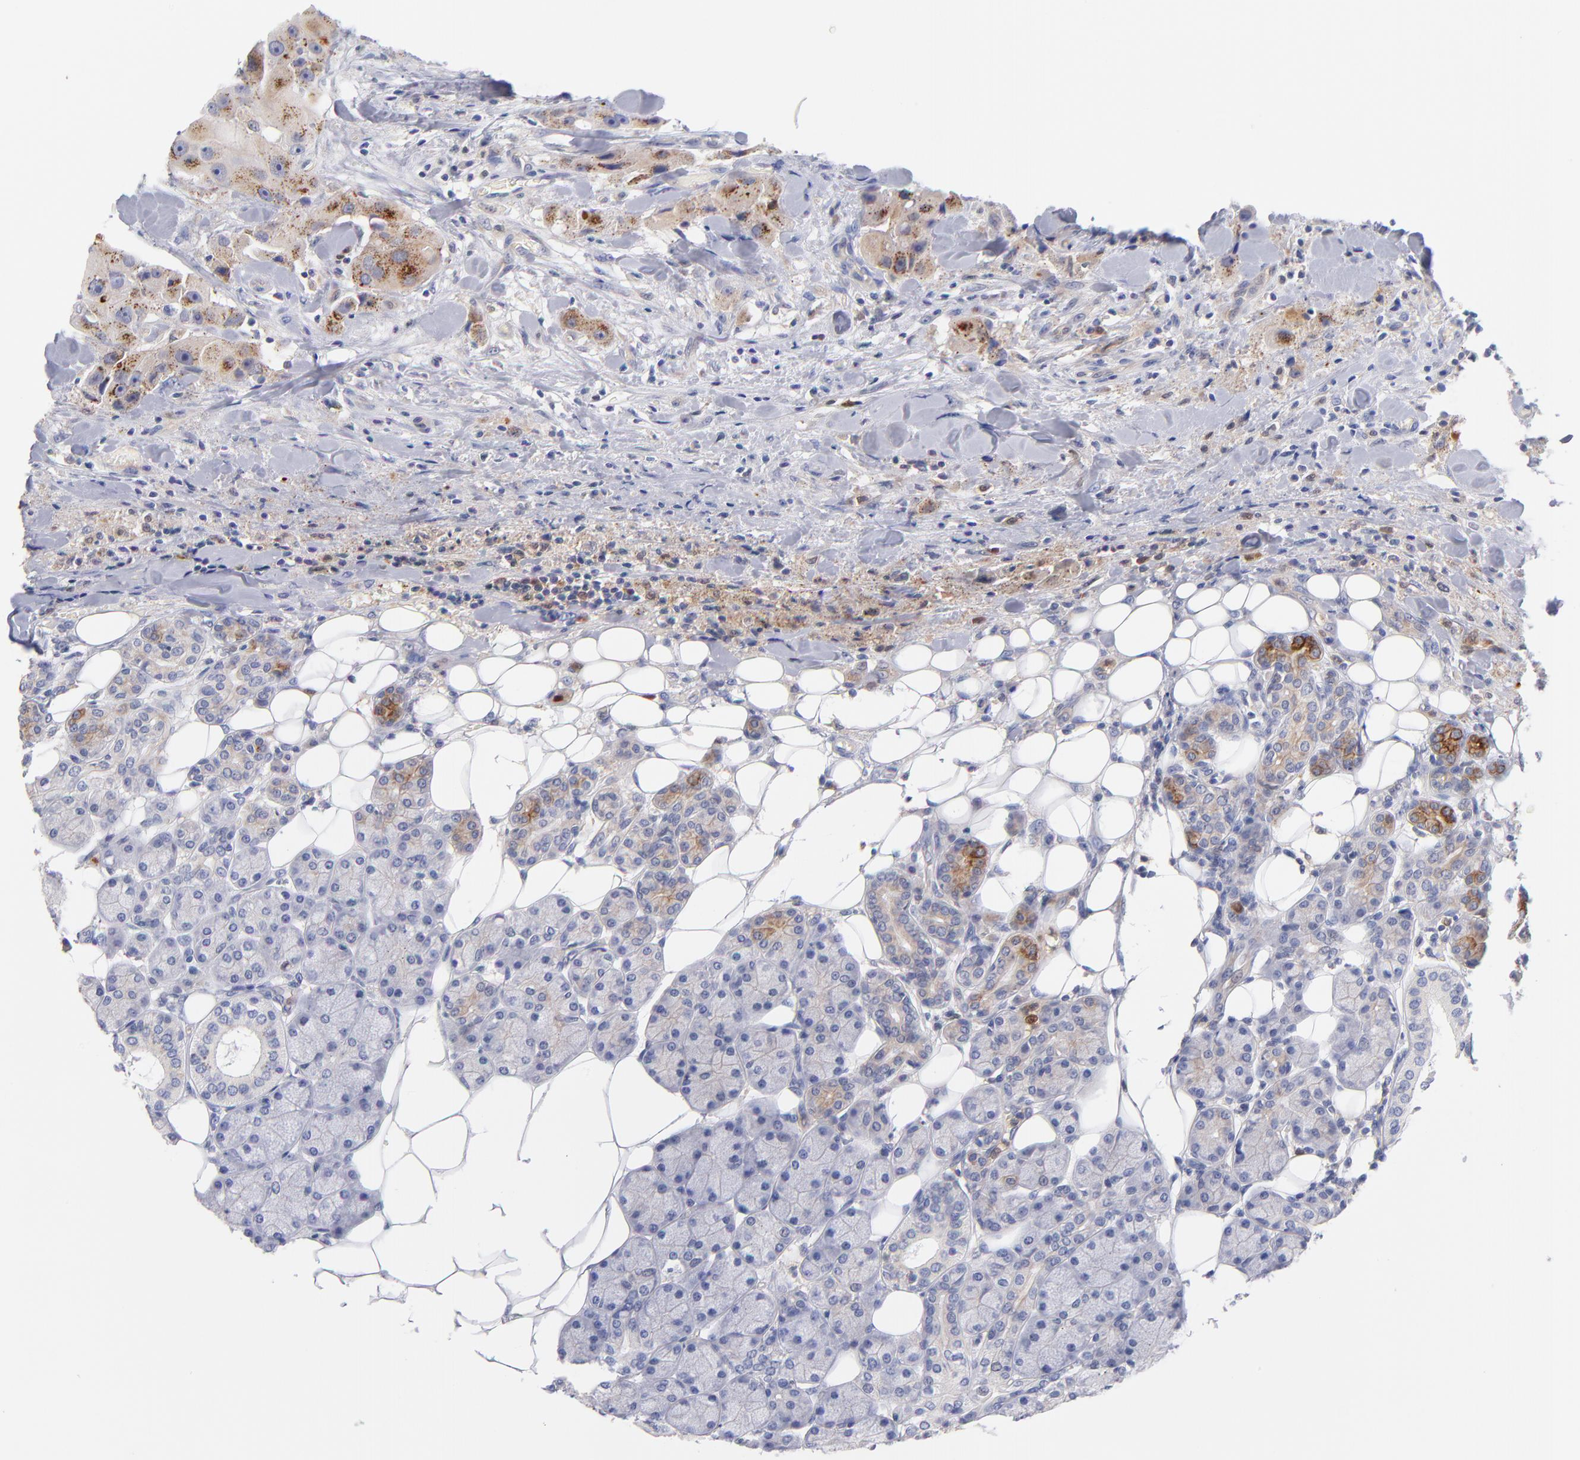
{"staining": {"intensity": "weak", "quantity": "25%-75%", "location": "cytoplasmic/membranous"}, "tissue": "head and neck cancer", "cell_type": "Tumor cells", "image_type": "cancer", "snomed": [{"axis": "morphology", "description": "Normal tissue, NOS"}, {"axis": "morphology", "description": "Adenocarcinoma, NOS"}, {"axis": "topography", "description": "Salivary gland"}, {"axis": "topography", "description": "Head-Neck"}], "caption": "A brown stain shows weak cytoplasmic/membranous expression of a protein in head and neck cancer (adenocarcinoma) tumor cells. The staining was performed using DAB (3,3'-diaminobenzidine) to visualize the protein expression in brown, while the nuclei were stained in blue with hematoxylin (Magnification: 20x).", "gene": "BID", "patient": {"sex": "male", "age": 80}}